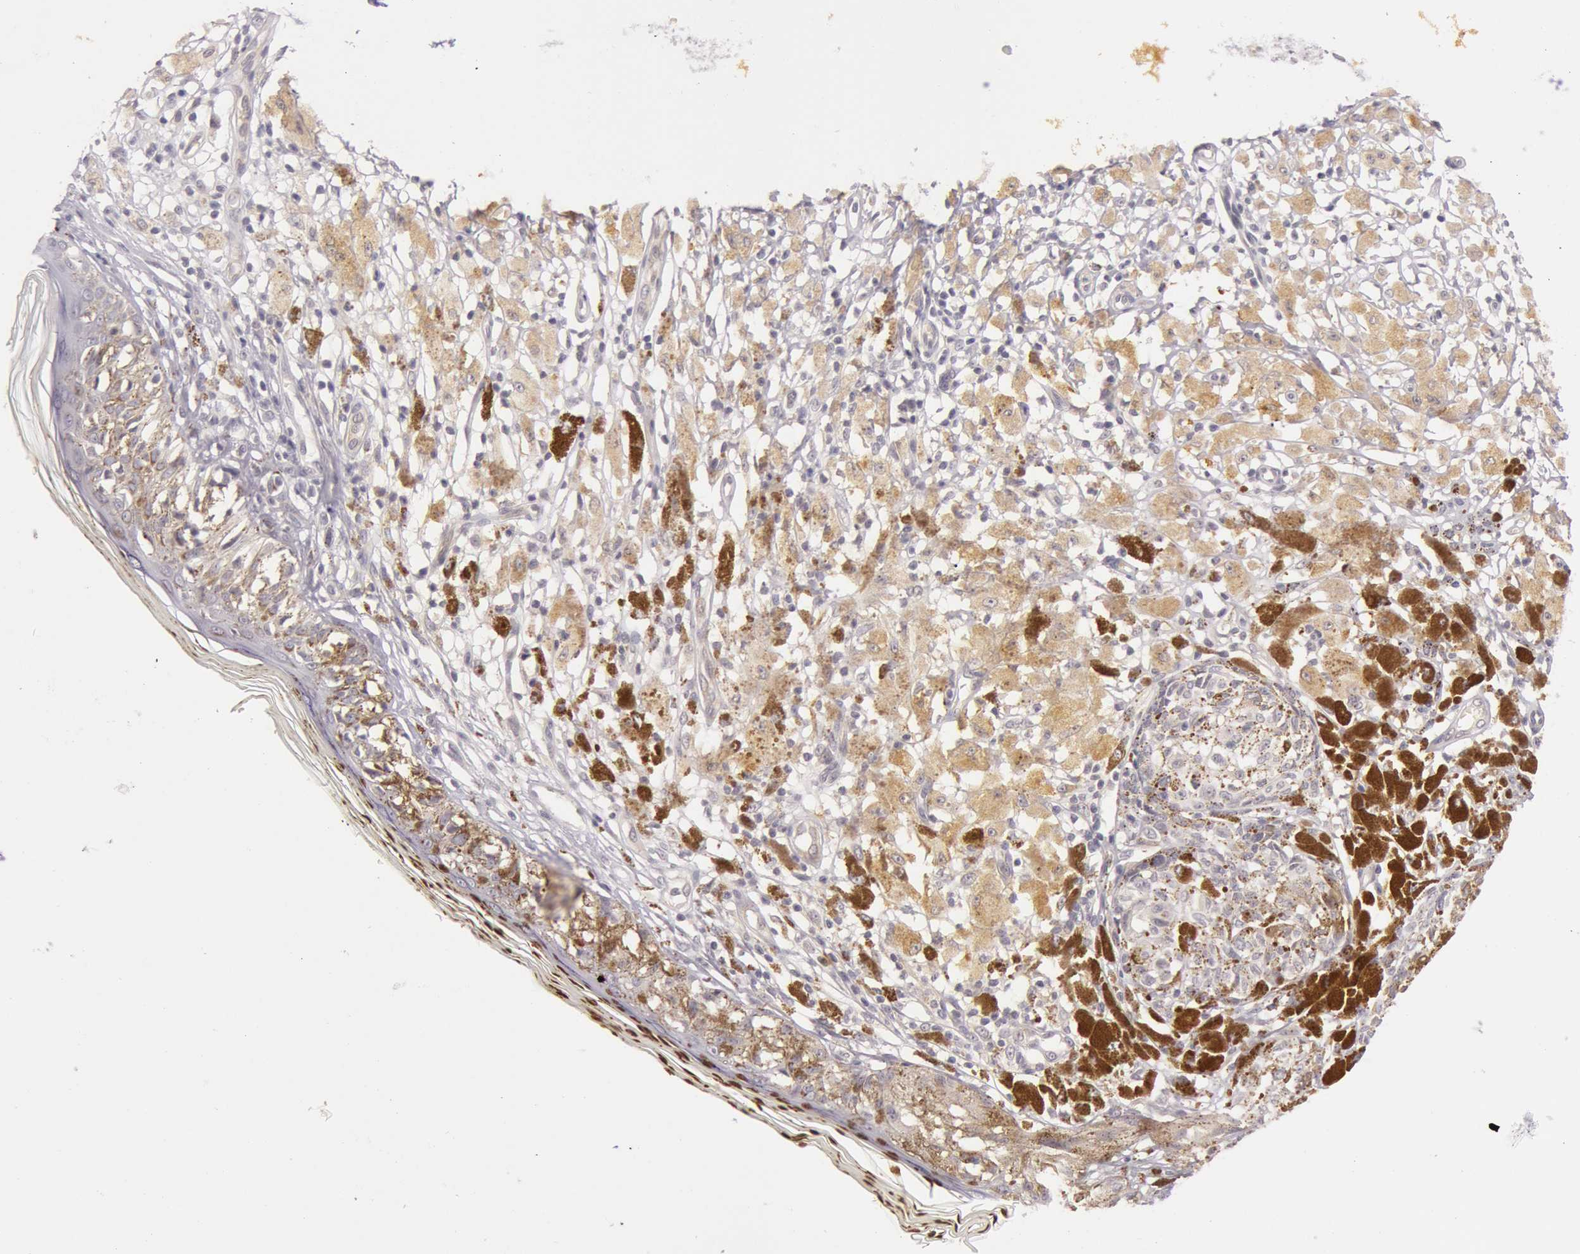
{"staining": {"intensity": "negative", "quantity": "none", "location": "none"}, "tissue": "melanoma", "cell_type": "Tumor cells", "image_type": "cancer", "snomed": [{"axis": "morphology", "description": "Malignant melanoma, NOS"}, {"axis": "topography", "description": "Skin"}], "caption": "Immunohistochemistry micrograph of malignant melanoma stained for a protein (brown), which demonstrates no positivity in tumor cells.", "gene": "RBMY1F", "patient": {"sex": "male", "age": 88}}